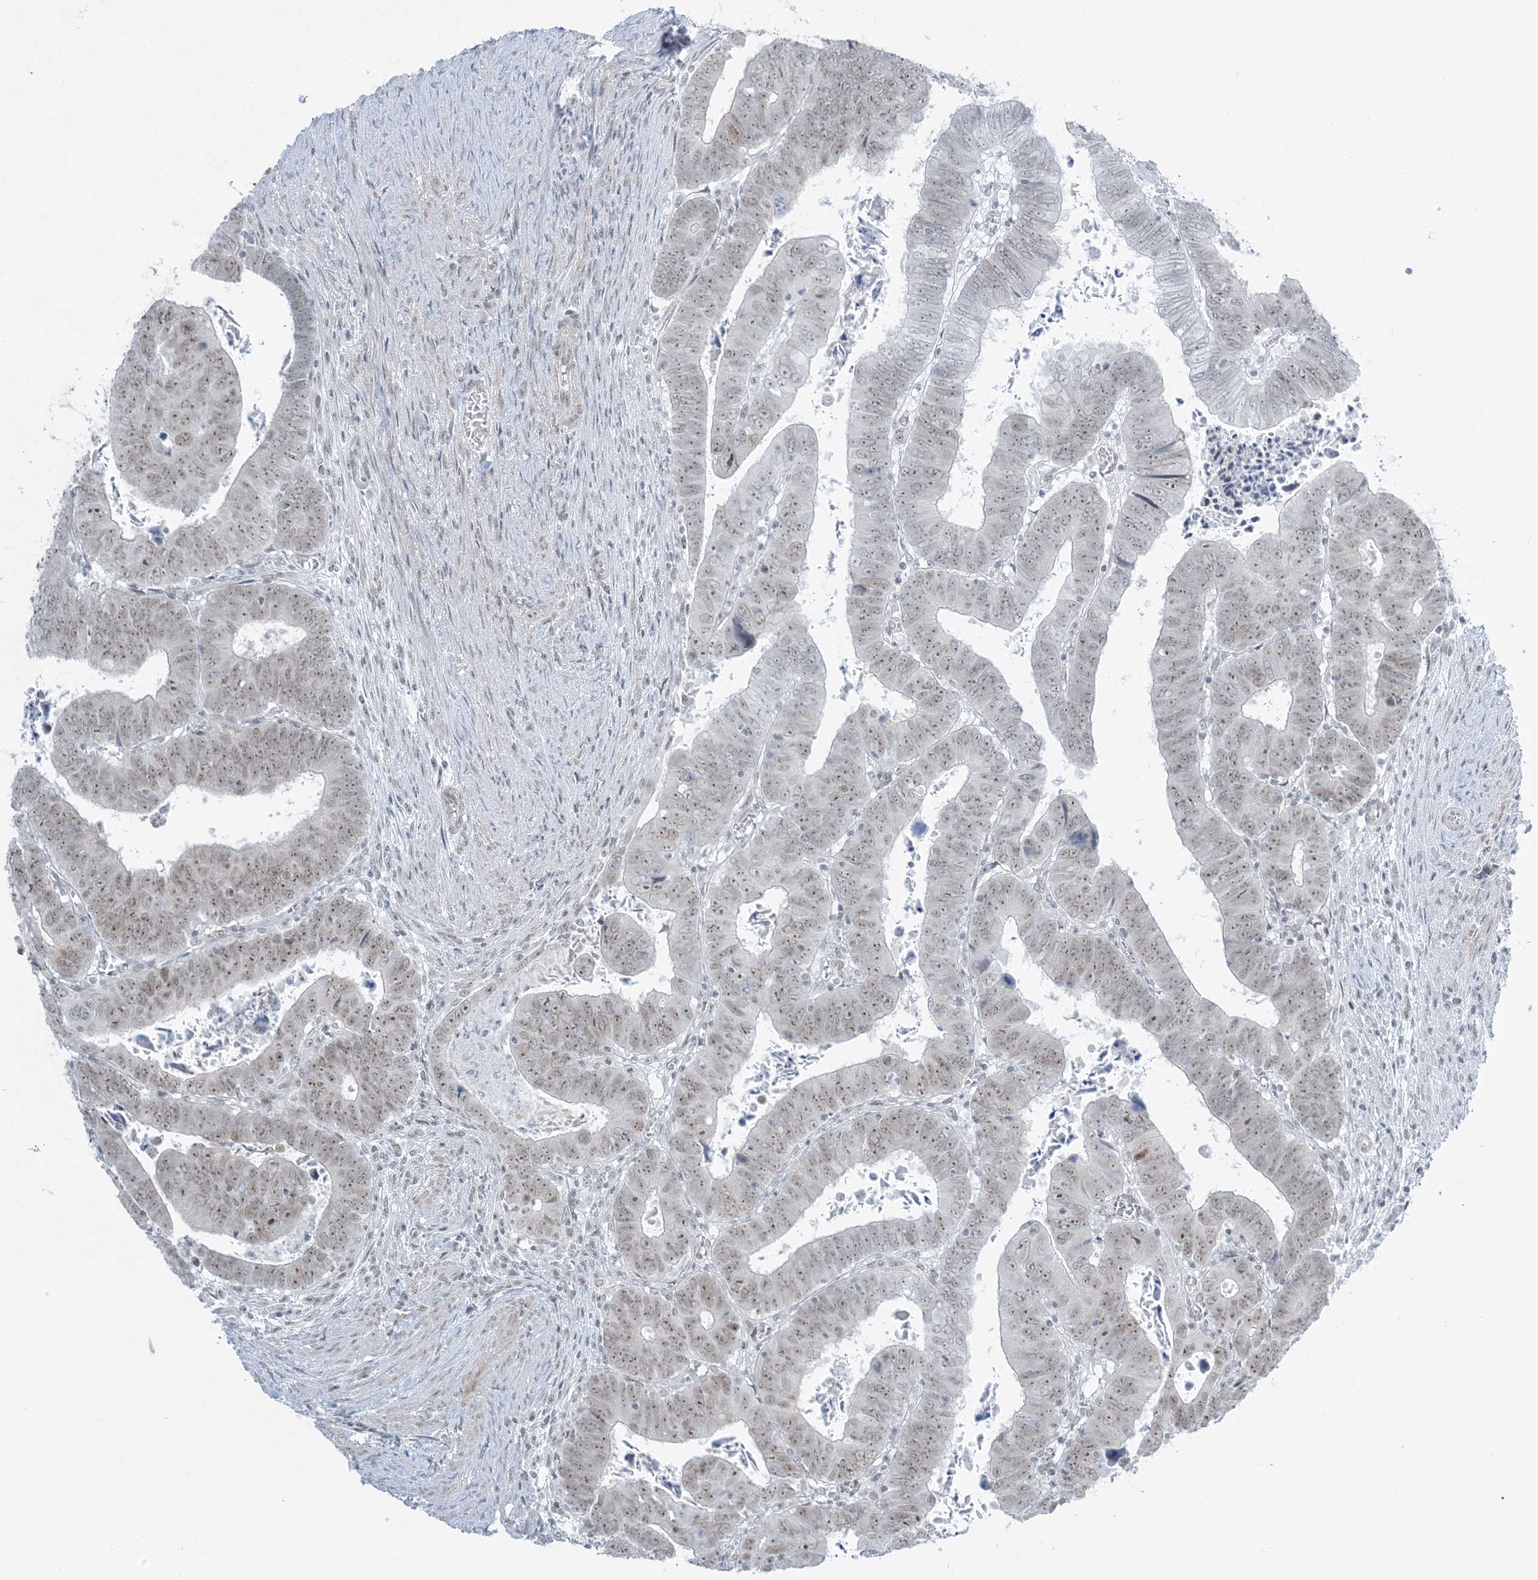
{"staining": {"intensity": "moderate", "quantity": ">75%", "location": "nuclear"}, "tissue": "colorectal cancer", "cell_type": "Tumor cells", "image_type": "cancer", "snomed": [{"axis": "morphology", "description": "Normal tissue, NOS"}, {"axis": "morphology", "description": "Adenocarcinoma, NOS"}, {"axis": "topography", "description": "Rectum"}], "caption": "Human colorectal adenocarcinoma stained with a protein marker displays moderate staining in tumor cells.", "gene": "ZNF787", "patient": {"sex": "female", "age": 65}}